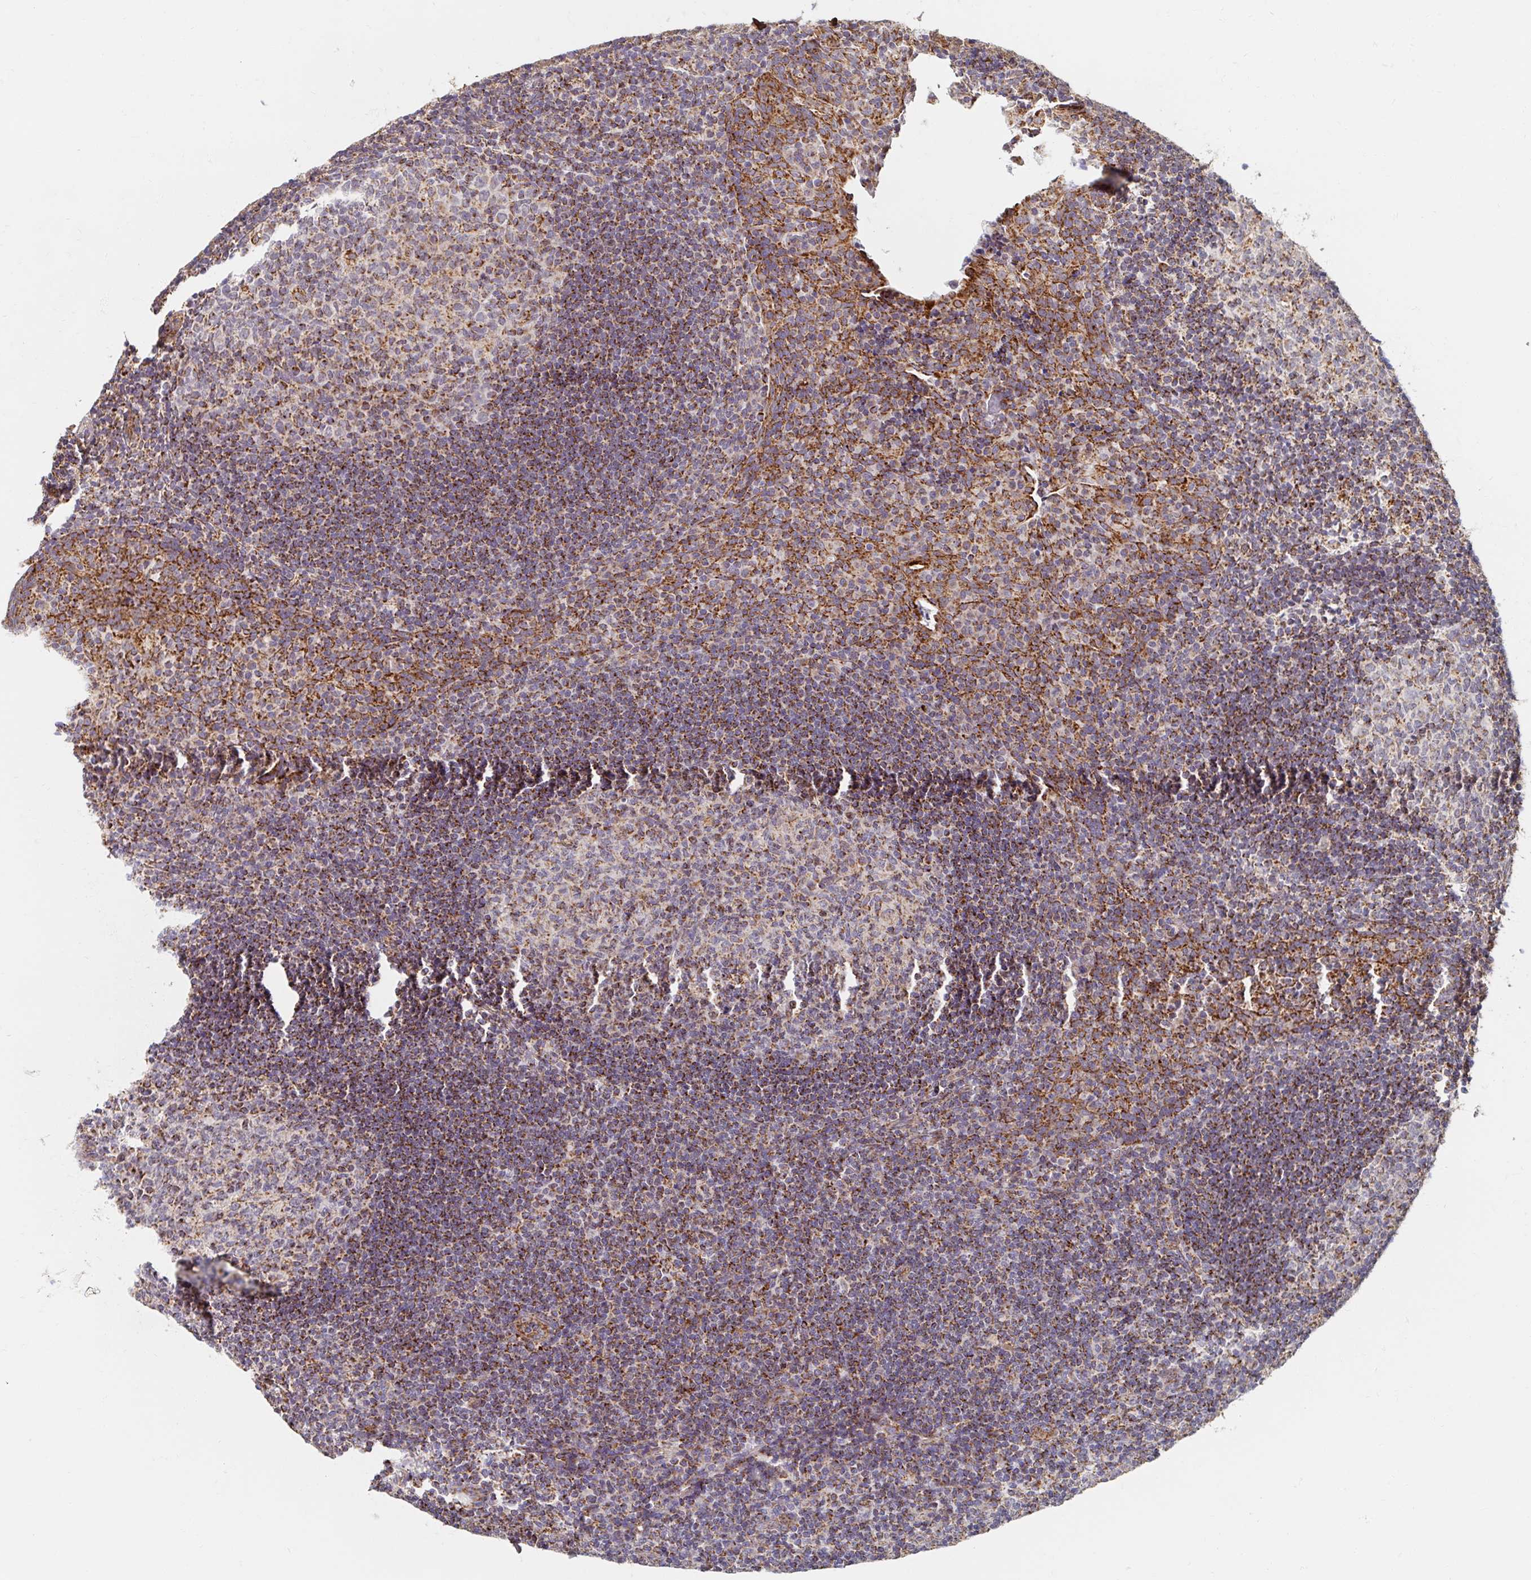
{"staining": {"intensity": "moderate", "quantity": ">75%", "location": "cytoplasmic/membranous"}, "tissue": "tonsil", "cell_type": "Germinal center cells", "image_type": "normal", "snomed": [{"axis": "morphology", "description": "Normal tissue, NOS"}, {"axis": "topography", "description": "Tonsil"}], "caption": "Protein staining of normal tonsil shows moderate cytoplasmic/membranous positivity in approximately >75% of germinal center cells. (brown staining indicates protein expression, while blue staining denotes nuclei).", "gene": "MAVS", "patient": {"sex": "male", "age": 17}}